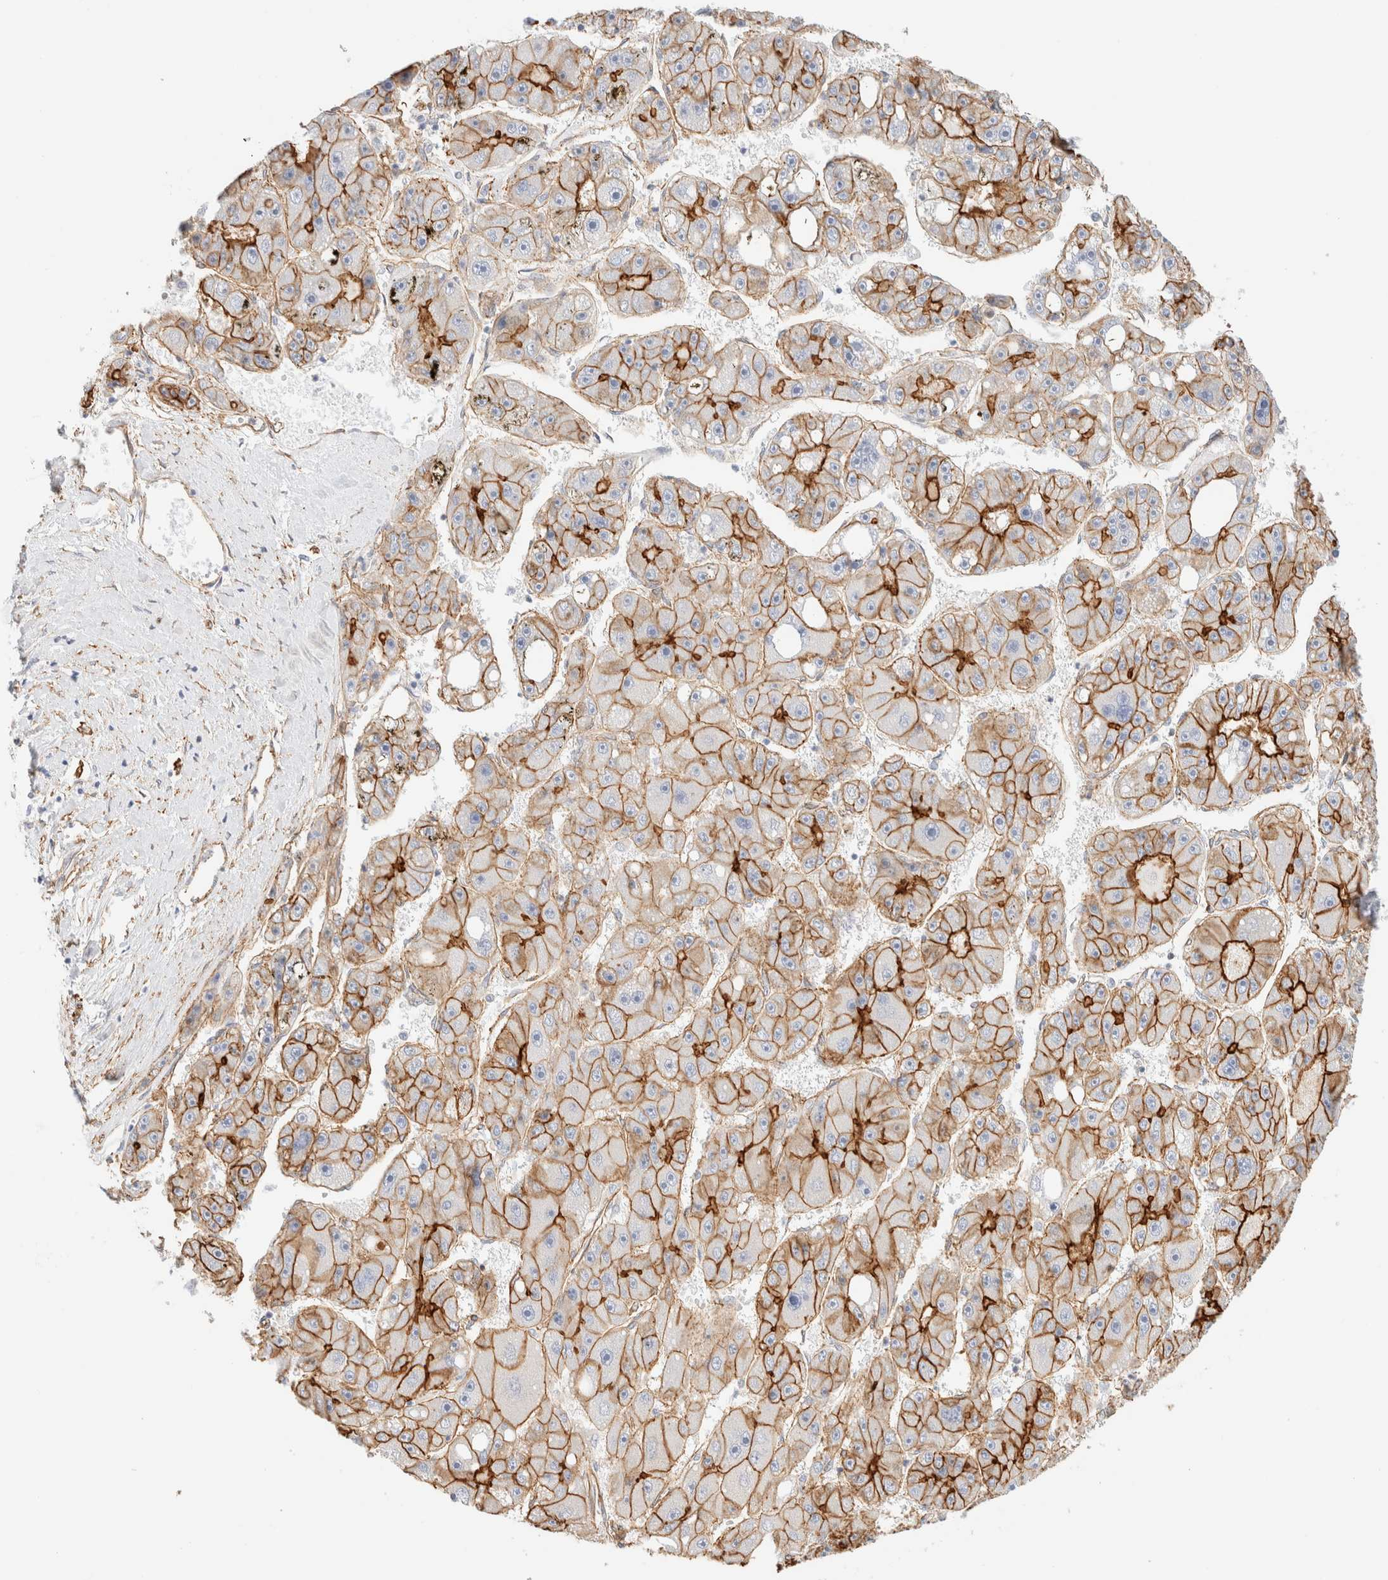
{"staining": {"intensity": "strong", "quantity": ">75%", "location": "cytoplasmic/membranous"}, "tissue": "liver cancer", "cell_type": "Tumor cells", "image_type": "cancer", "snomed": [{"axis": "morphology", "description": "Carcinoma, Hepatocellular, NOS"}, {"axis": "topography", "description": "Liver"}], "caption": "Protein analysis of liver cancer tissue demonstrates strong cytoplasmic/membranous positivity in about >75% of tumor cells.", "gene": "CYB5R4", "patient": {"sex": "female", "age": 61}}